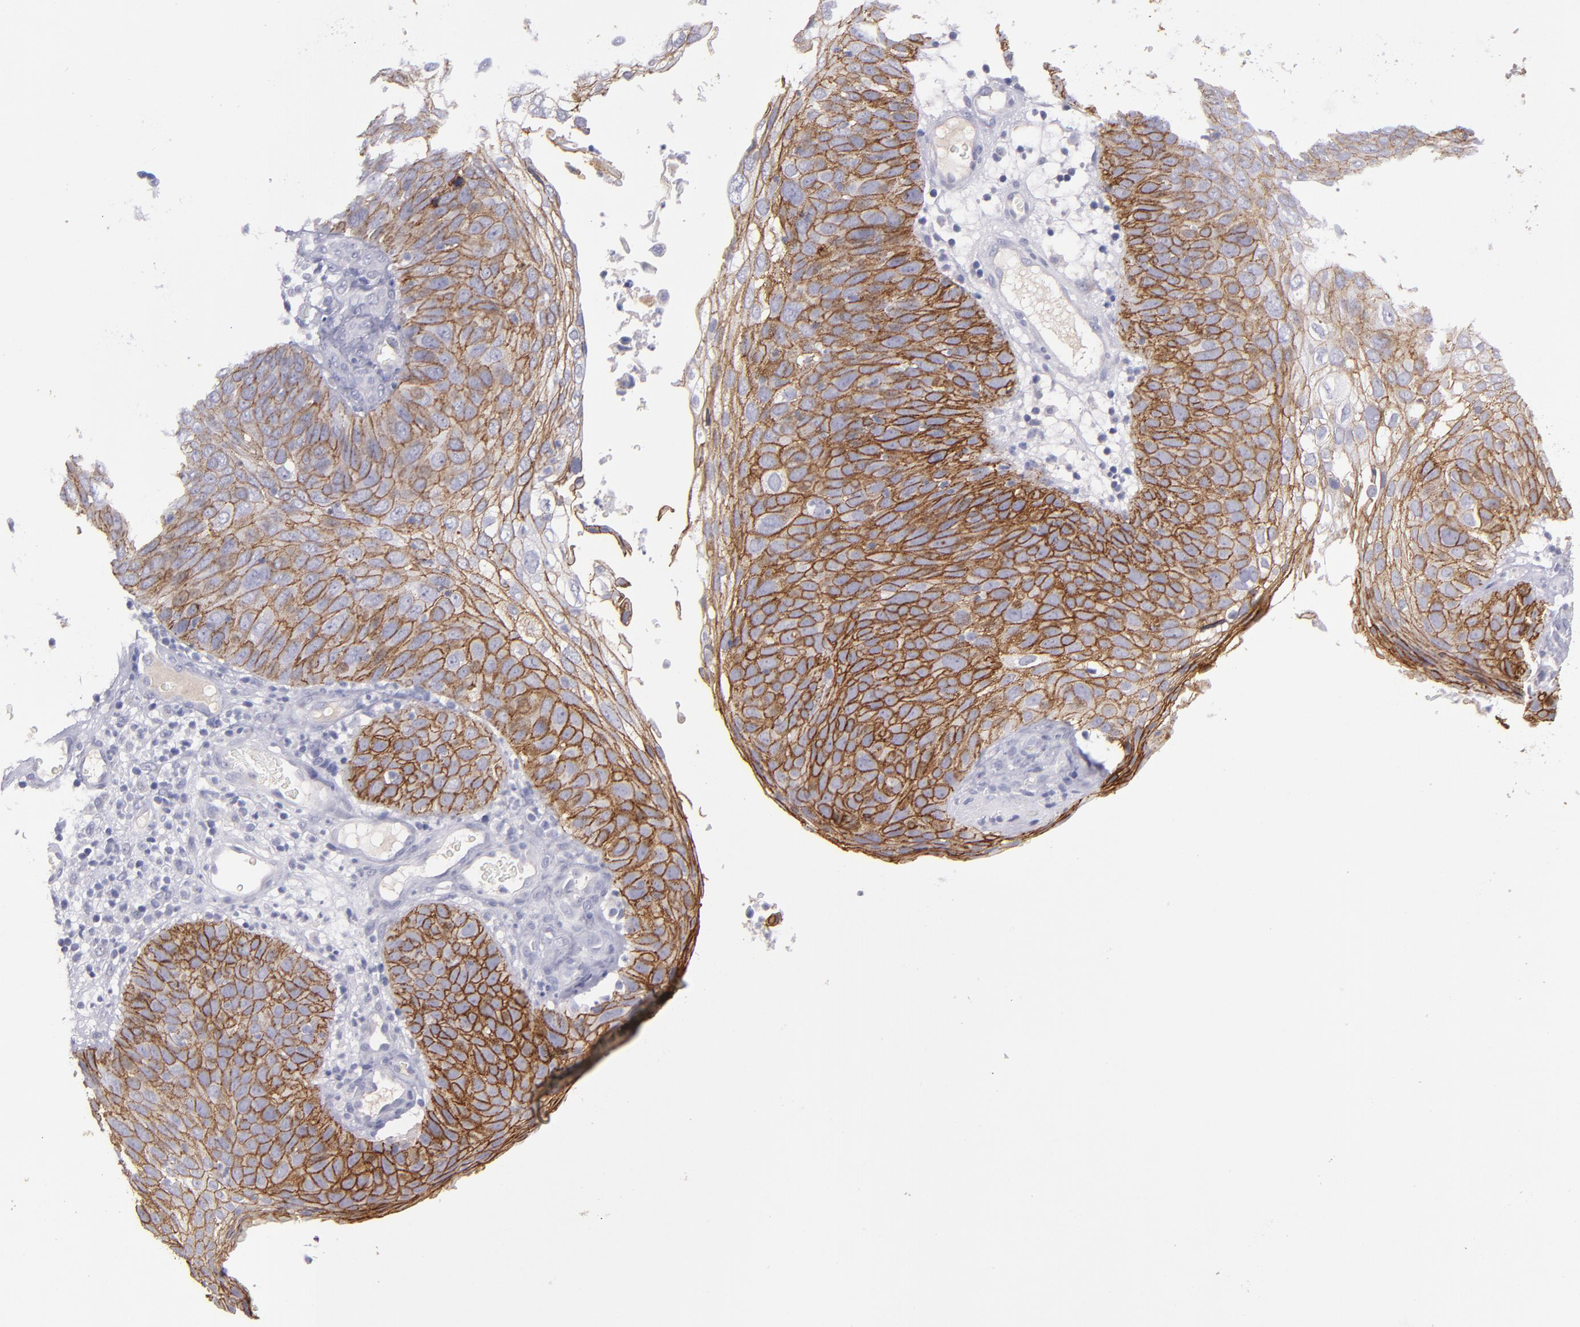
{"staining": {"intensity": "moderate", "quantity": ">75%", "location": "cytoplasmic/membranous"}, "tissue": "skin cancer", "cell_type": "Tumor cells", "image_type": "cancer", "snomed": [{"axis": "morphology", "description": "Squamous cell carcinoma, NOS"}, {"axis": "topography", "description": "Skin"}], "caption": "Brown immunohistochemical staining in human skin cancer (squamous cell carcinoma) displays moderate cytoplasmic/membranous expression in approximately >75% of tumor cells.", "gene": "CDH3", "patient": {"sex": "male", "age": 87}}